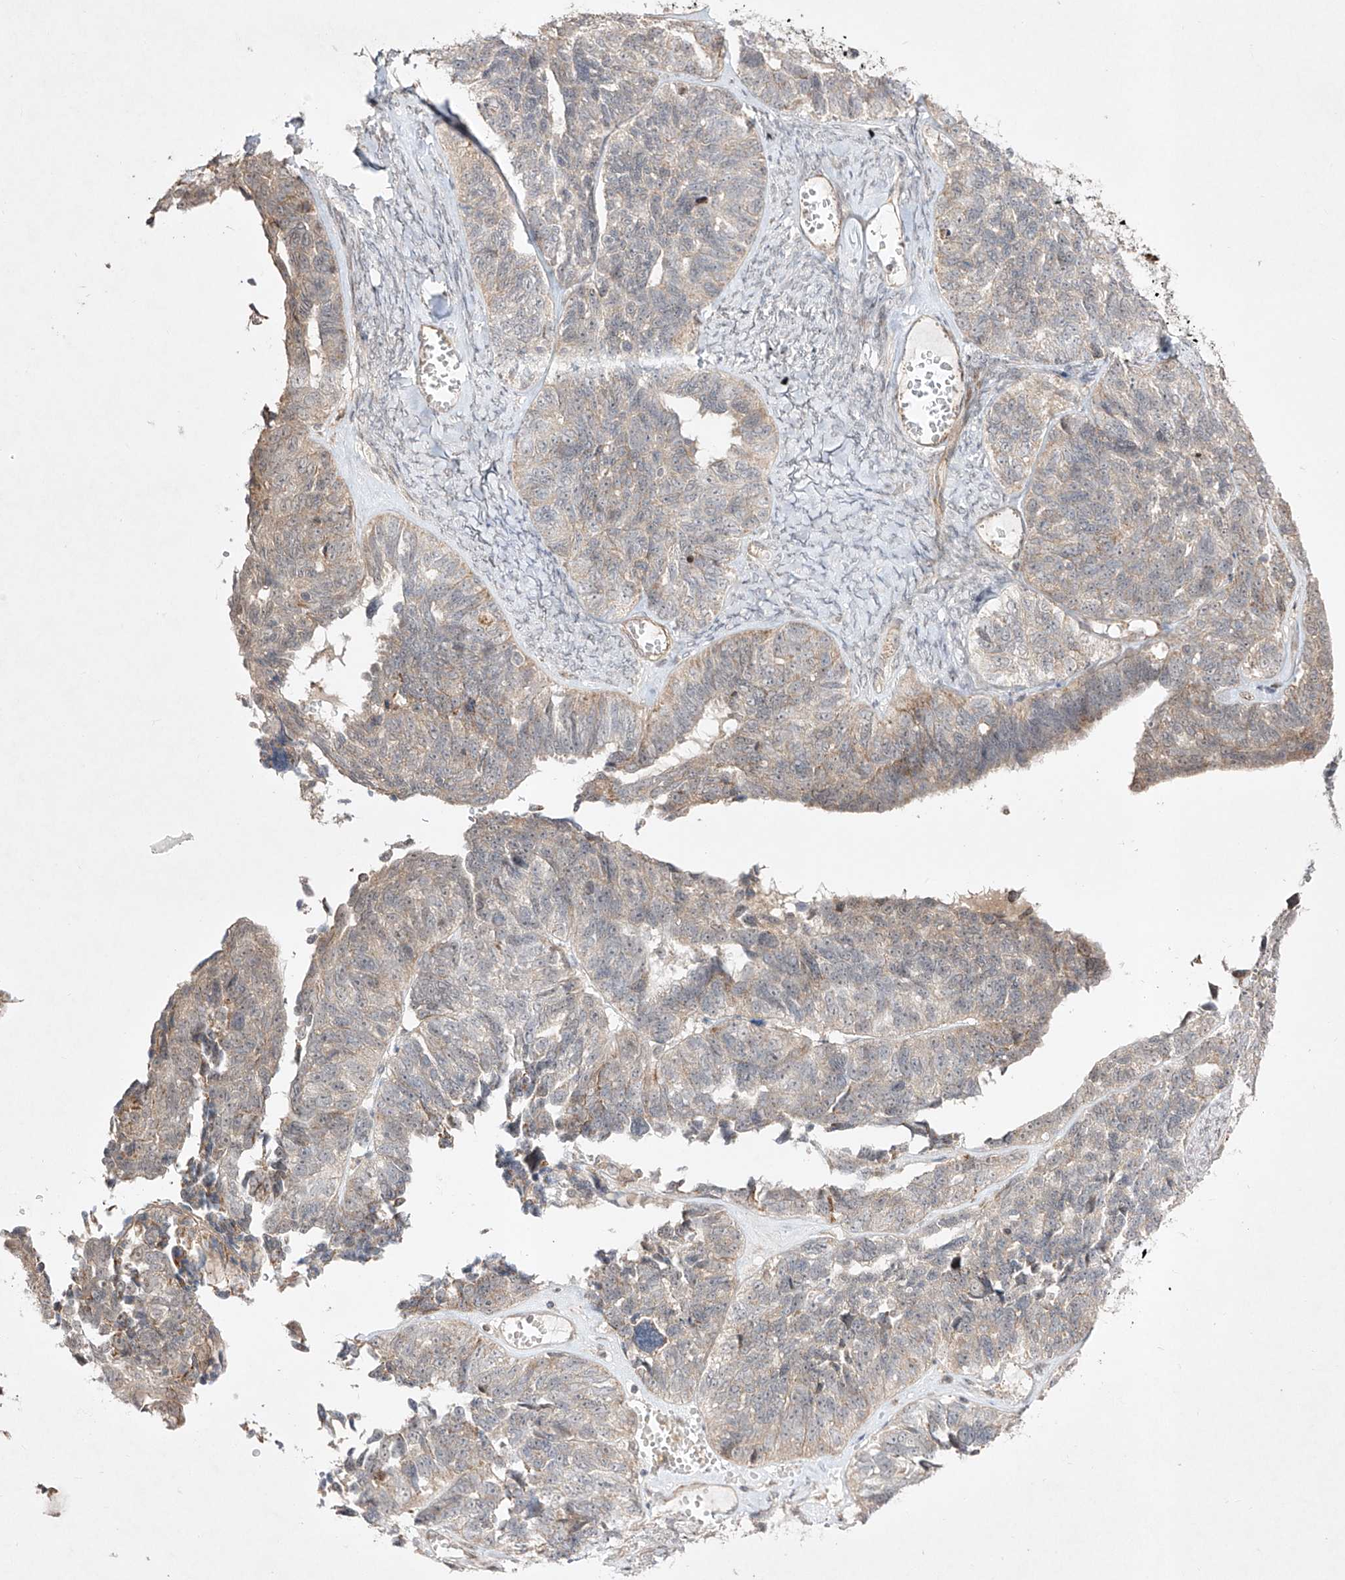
{"staining": {"intensity": "weak", "quantity": "<25%", "location": "cytoplasmic/membranous"}, "tissue": "ovarian cancer", "cell_type": "Tumor cells", "image_type": "cancer", "snomed": [{"axis": "morphology", "description": "Cystadenocarcinoma, serous, NOS"}, {"axis": "topography", "description": "Ovary"}], "caption": "High magnification brightfield microscopy of ovarian cancer stained with DAB (brown) and counterstained with hematoxylin (blue): tumor cells show no significant expression.", "gene": "KDM1B", "patient": {"sex": "female", "age": 79}}